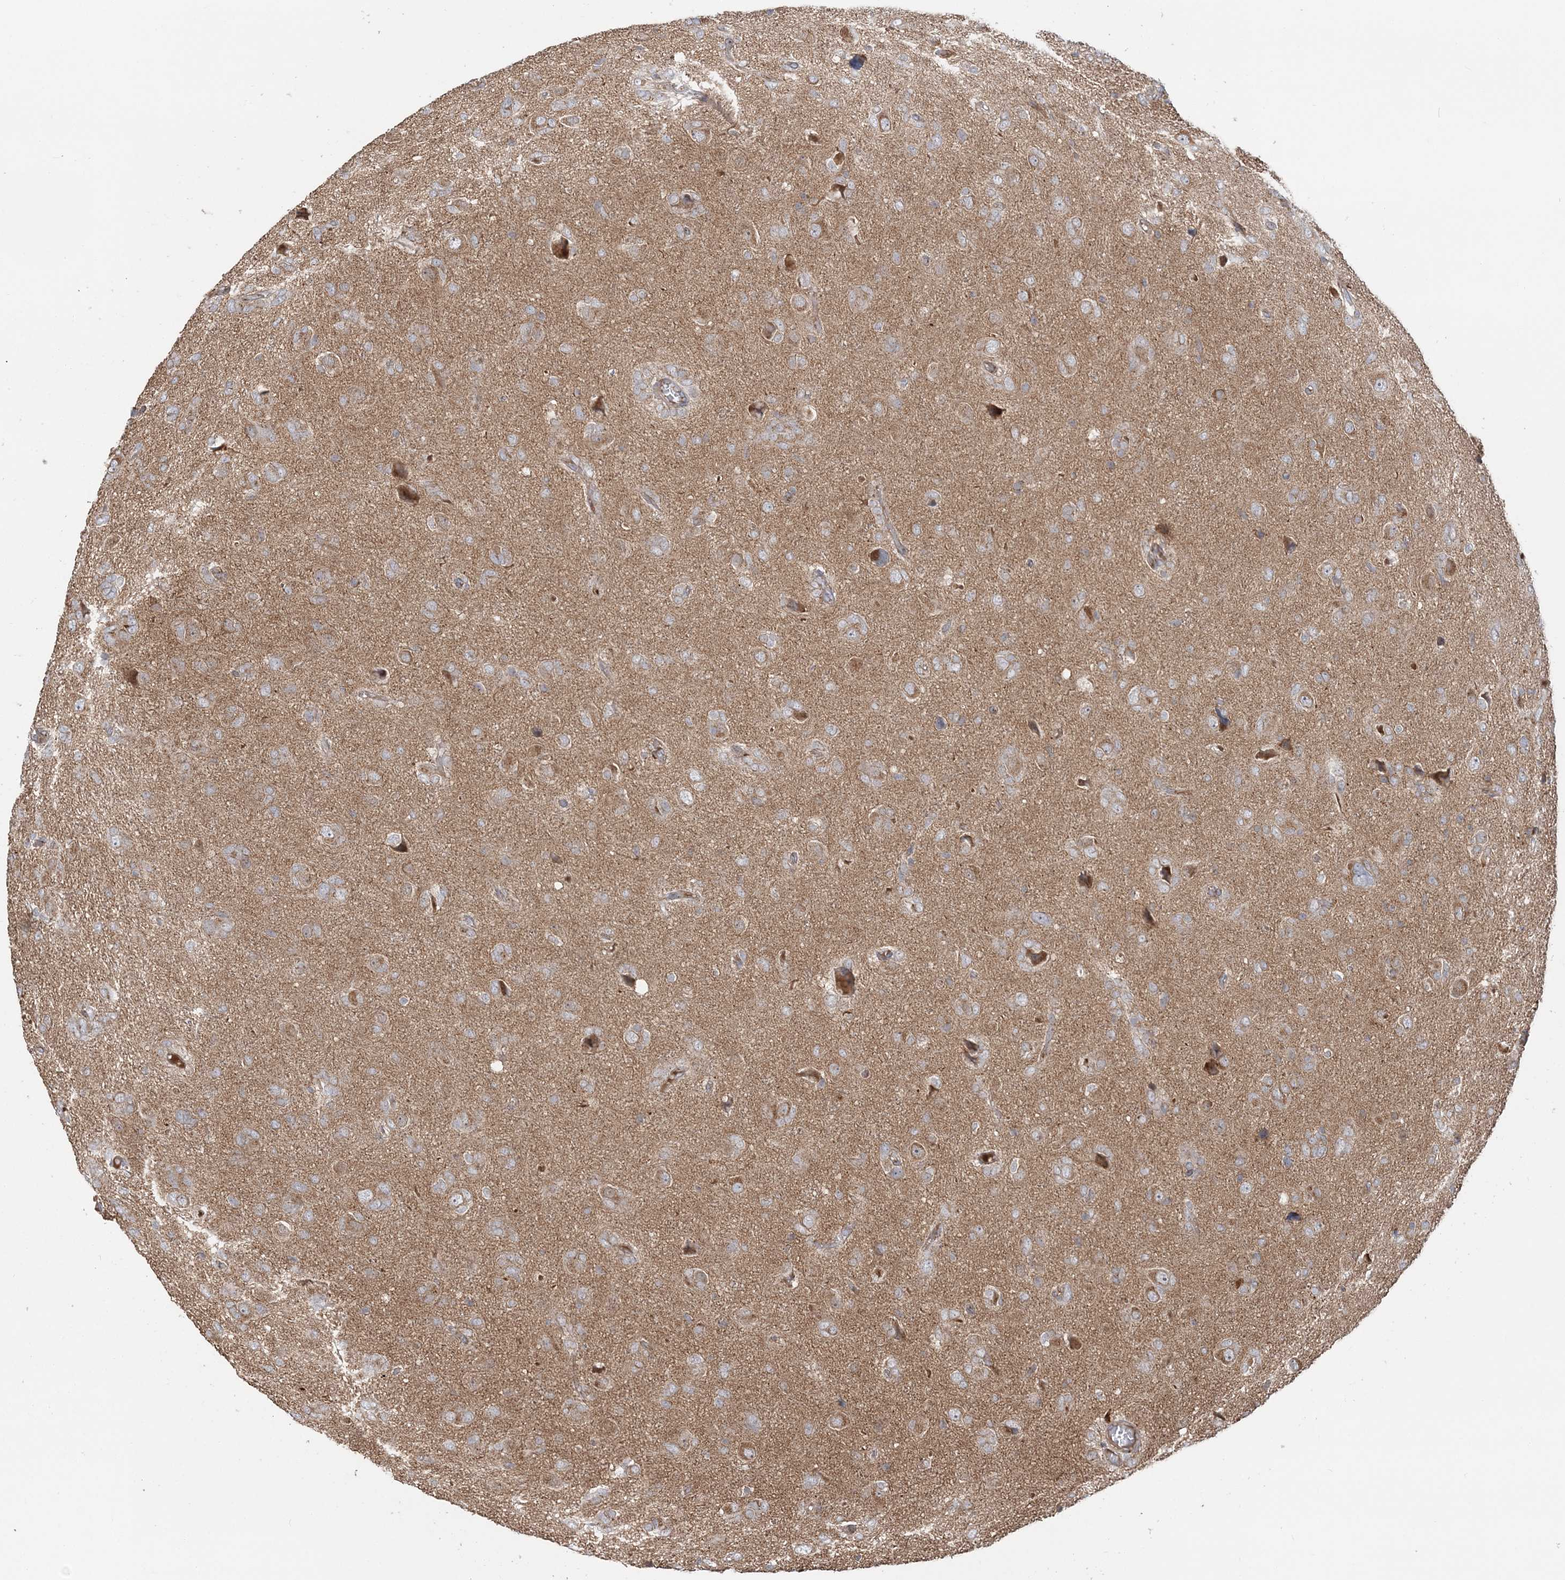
{"staining": {"intensity": "weak", "quantity": "25%-75%", "location": "cytoplasmic/membranous"}, "tissue": "glioma", "cell_type": "Tumor cells", "image_type": "cancer", "snomed": [{"axis": "morphology", "description": "Glioma, malignant, High grade"}, {"axis": "topography", "description": "Brain"}], "caption": "This image displays immunohistochemistry staining of glioma, with low weak cytoplasmic/membranous staining in approximately 25%-75% of tumor cells.", "gene": "ABCC3", "patient": {"sex": "female", "age": 59}}